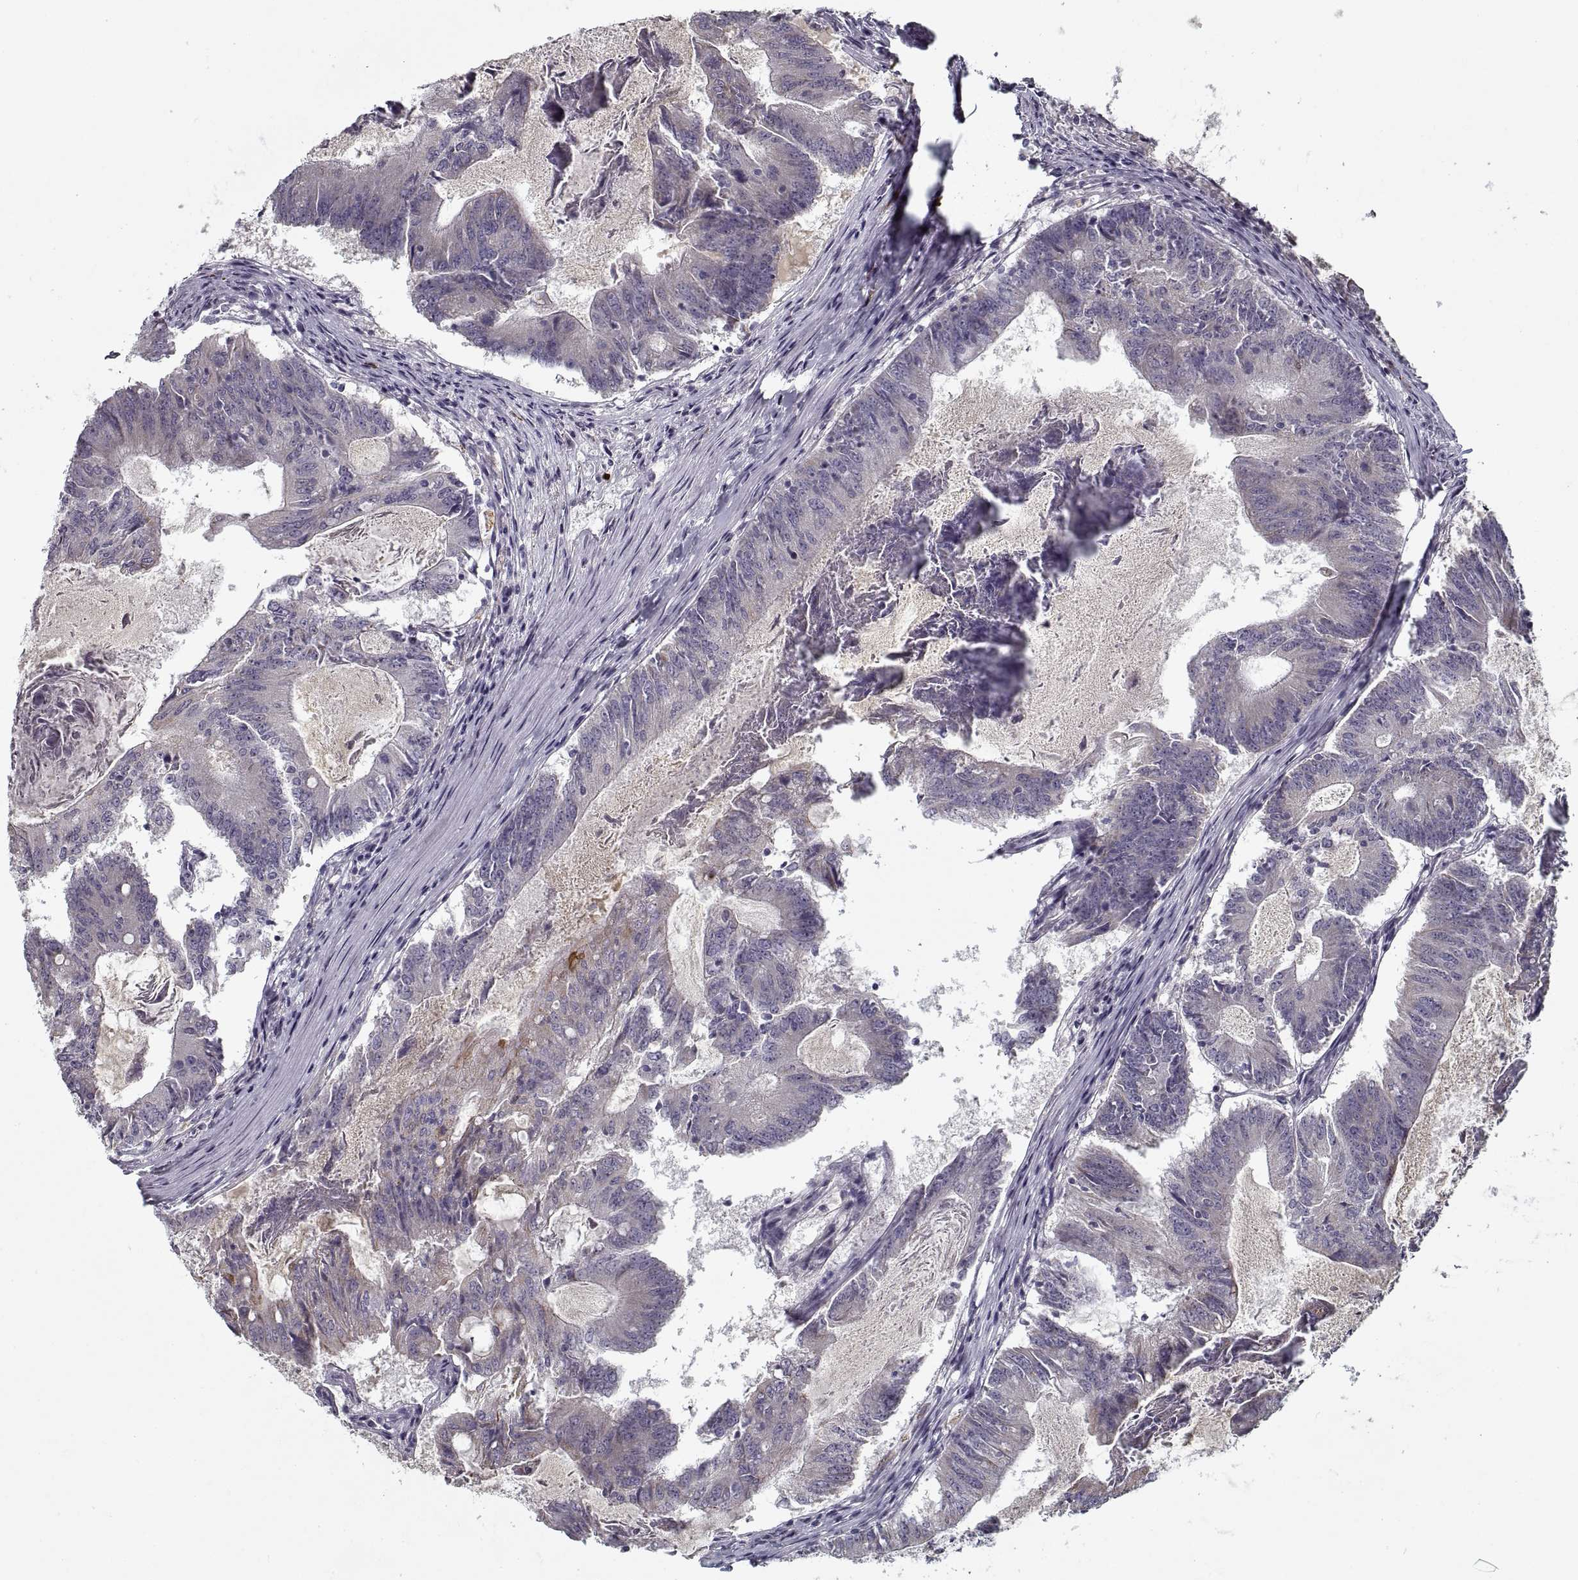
{"staining": {"intensity": "negative", "quantity": "none", "location": "none"}, "tissue": "colorectal cancer", "cell_type": "Tumor cells", "image_type": "cancer", "snomed": [{"axis": "morphology", "description": "Adenocarcinoma, NOS"}, {"axis": "topography", "description": "Colon"}], "caption": "Colorectal adenocarcinoma was stained to show a protein in brown. There is no significant staining in tumor cells. (DAB immunohistochemistry, high magnification).", "gene": "GAD2", "patient": {"sex": "female", "age": 70}}